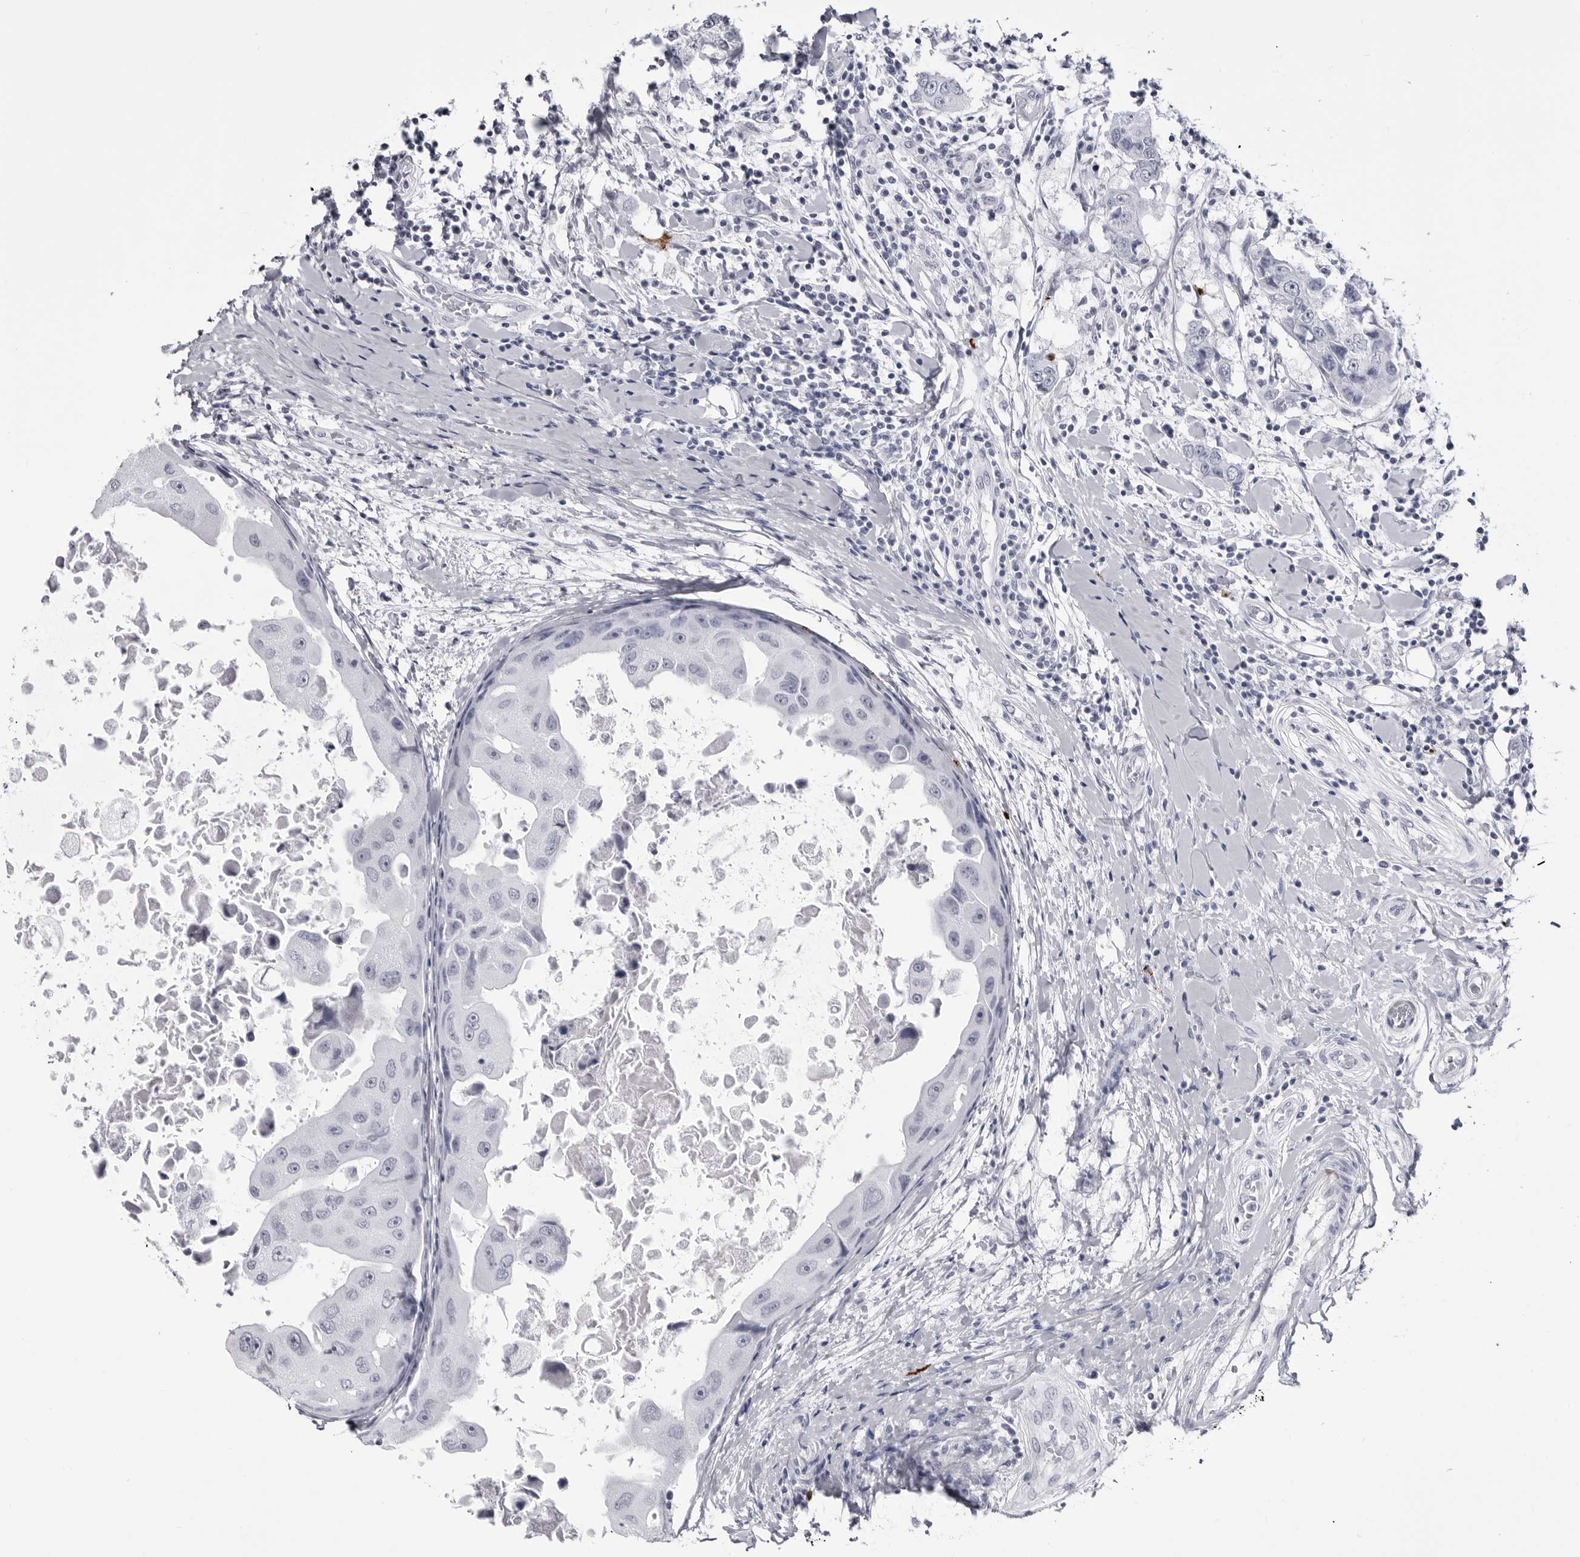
{"staining": {"intensity": "negative", "quantity": "none", "location": "none"}, "tissue": "breast cancer", "cell_type": "Tumor cells", "image_type": "cancer", "snomed": [{"axis": "morphology", "description": "Duct carcinoma"}, {"axis": "topography", "description": "Breast"}], "caption": "Image shows no significant protein positivity in tumor cells of breast intraductal carcinoma.", "gene": "COL26A1", "patient": {"sex": "female", "age": 27}}